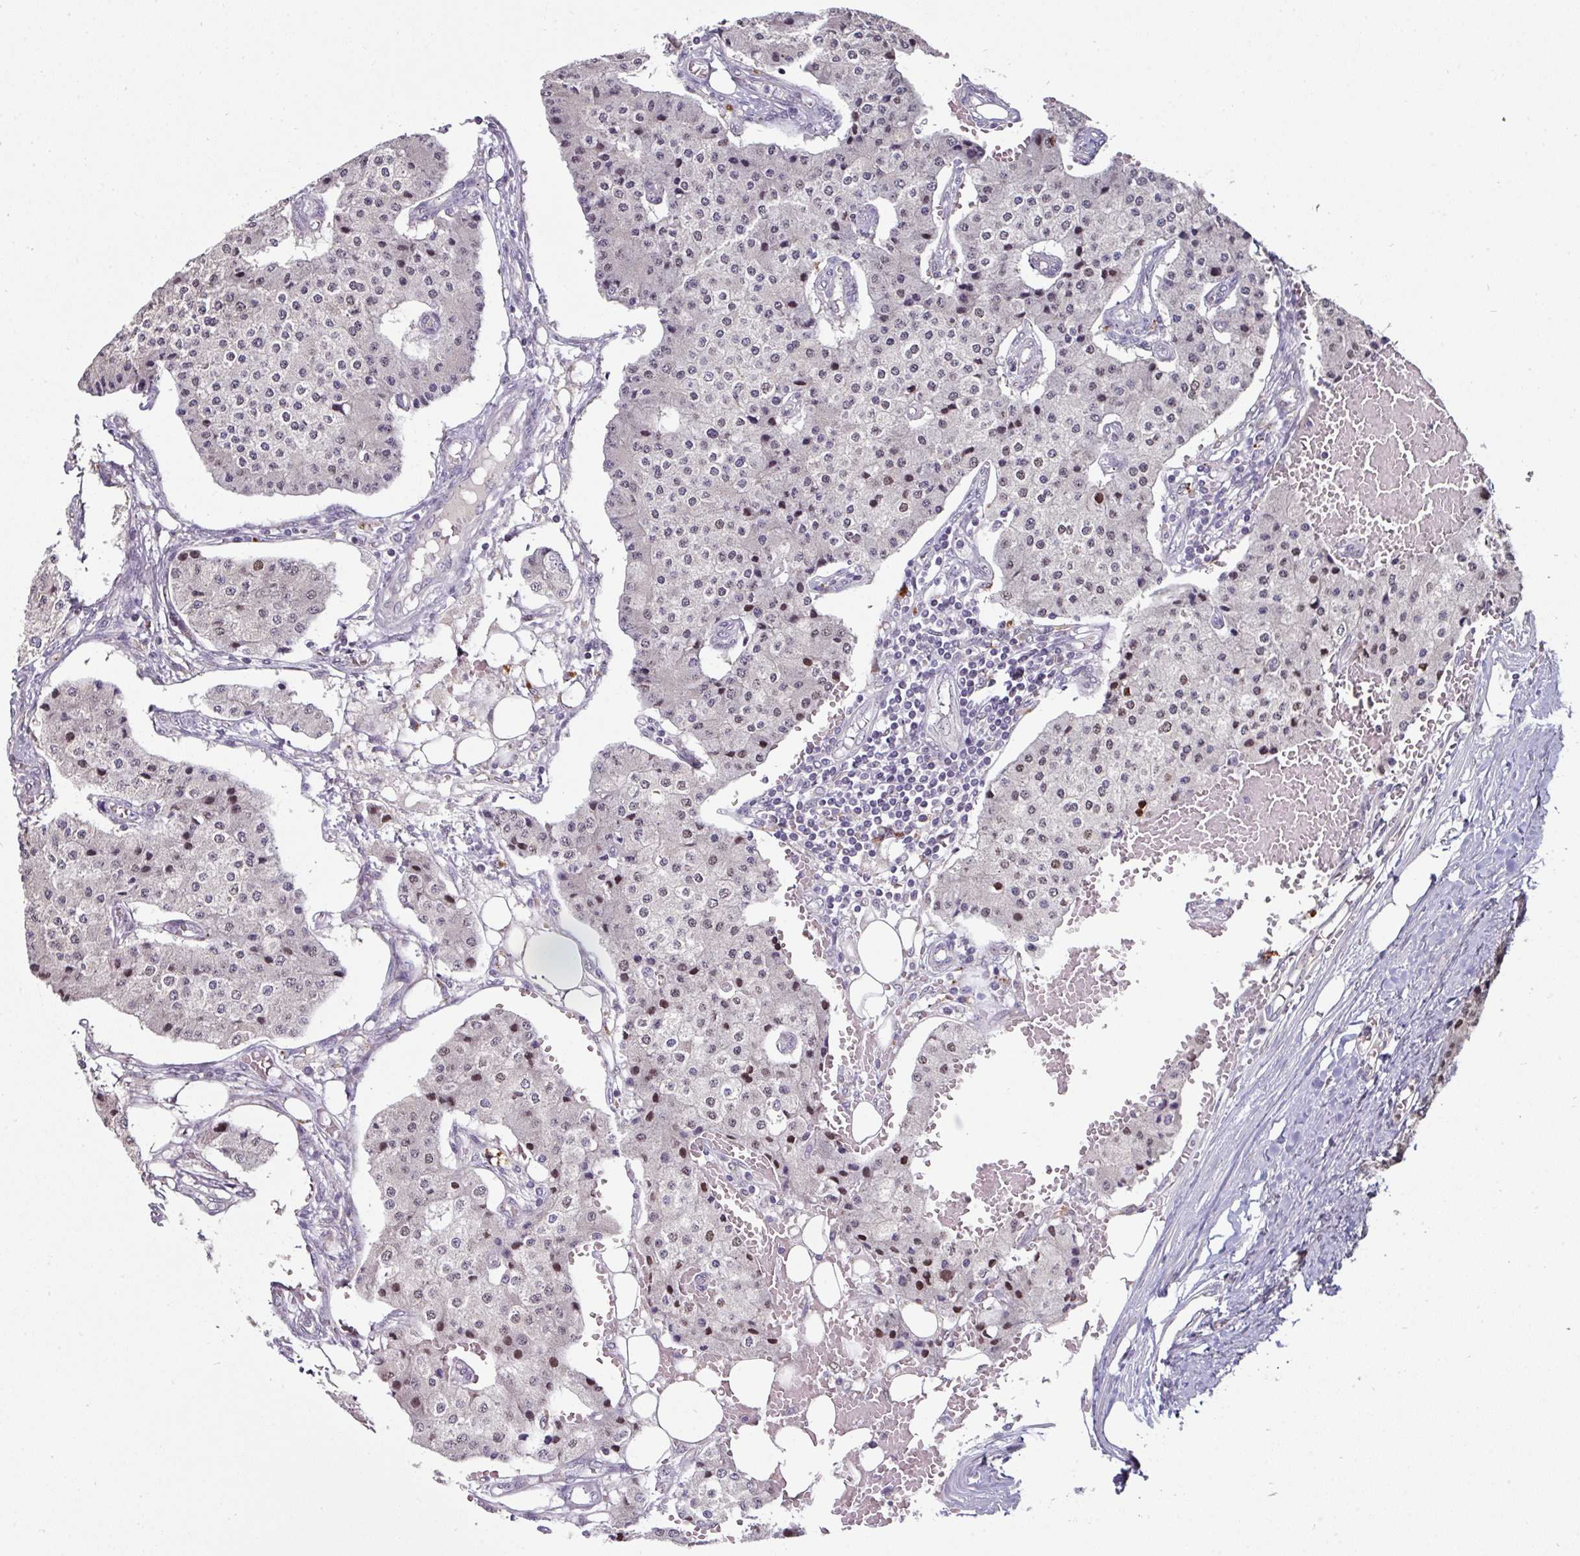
{"staining": {"intensity": "weak", "quantity": "<25%", "location": "nuclear"}, "tissue": "carcinoid", "cell_type": "Tumor cells", "image_type": "cancer", "snomed": [{"axis": "morphology", "description": "Carcinoid, malignant, NOS"}, {"axis": "topography", "description": "Colon"}], "caption": "Immunohistochemical staining of human malignant carcinoid displays no significant expression in tumor cells.", "gene": "SWSAP1", "patient": {"sex": "female", "age": 52}}